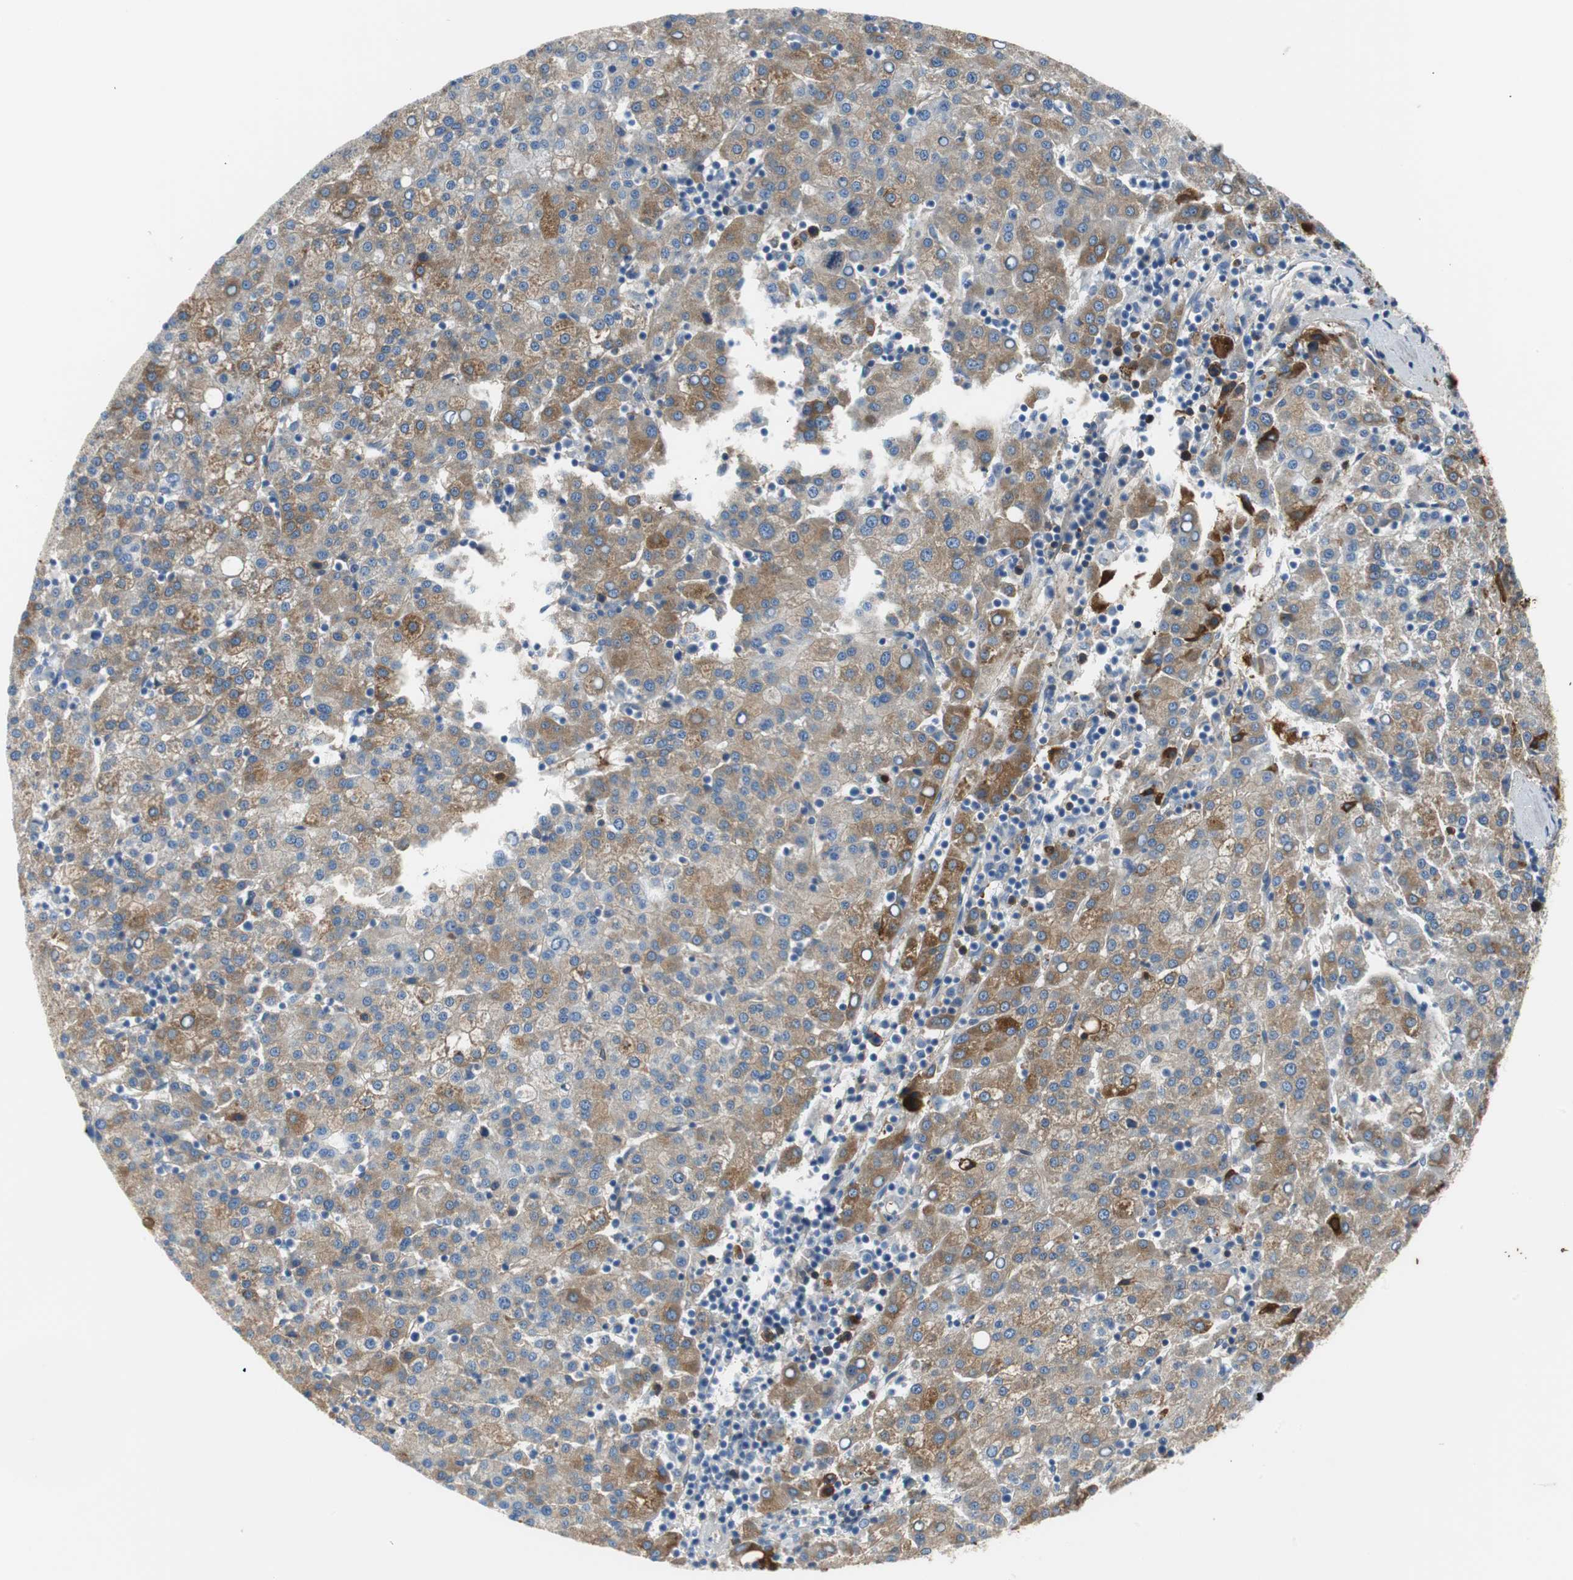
{"staining": {"intensity": "moderate", "quantity": ">75%", "location": "cytoplasmic/membranous"}, "tissue": "liver cancer", "cell_type": "Tumor cells", "image_type": "cancer", "snomed": [{"axis": "morphology", "description": "Carcinoma, Hepatocellular, NOS"}, {"axis": "topography", "description": "Liver"}], "caption": "Moderate cytoplasmic/membranous positivity for a protein is seen in approximately >75% of tumor cells of liver cancer using IHC.", "gene": "APCS", "patient": {"sex": "female", "age": 58}}